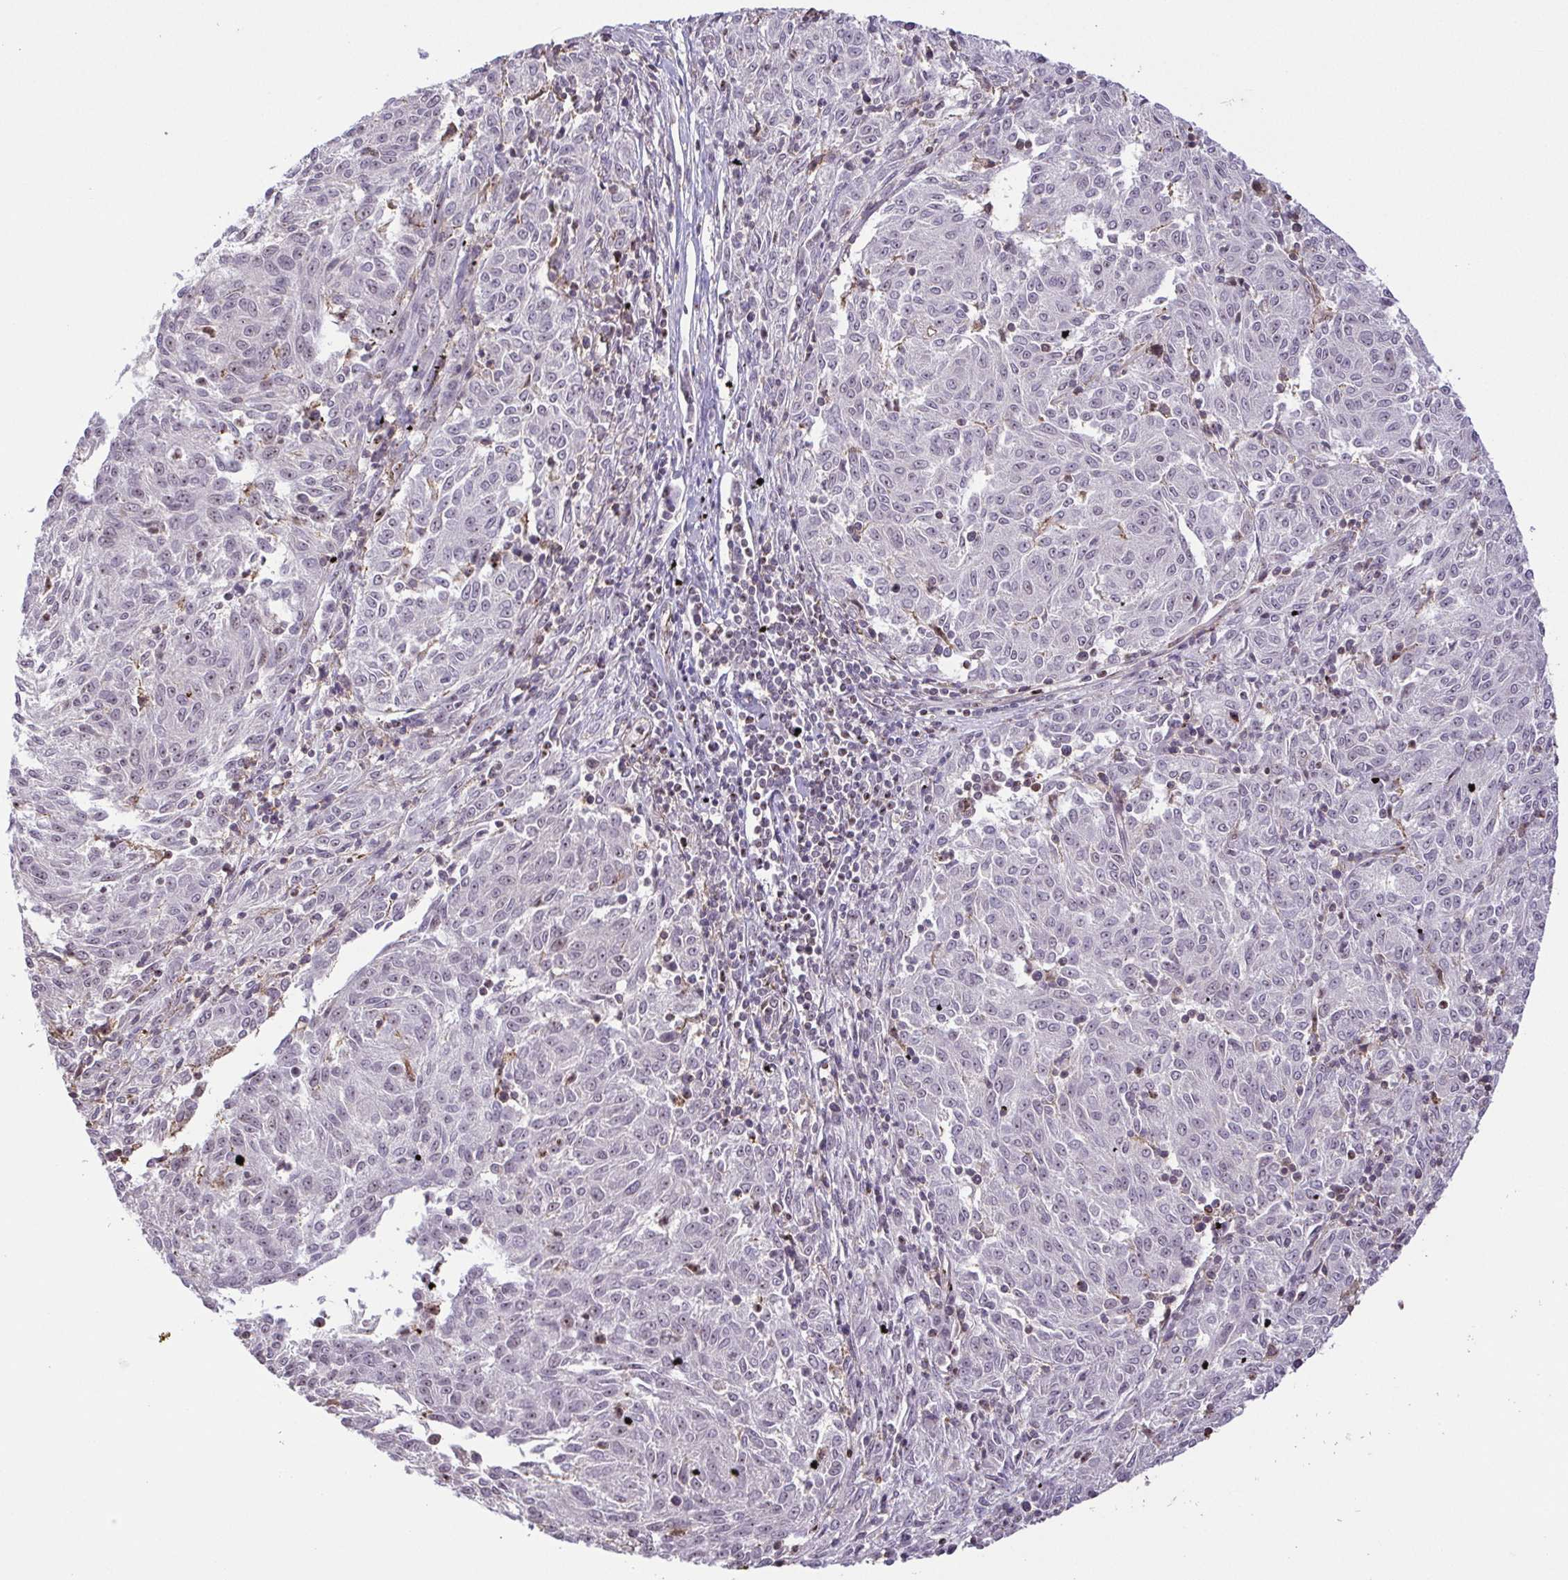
{"staining": {"intensity": "negative", "quantity": "none", "location": "none"}, "tissue": "melanoma", "cell_type": "Tumor cells", "image_type": "cancer", "snomed": [{"axis": "morphology", "description": "Malignant melanoma, NOS"}, {"axis": "topography", "description": "Skin"}], "caption": "Photomicrograph shows no significant protein positivity in tumor cells of melanoma.", "gene": "RSL24D1", "patient": {"sex": "female", "age": 72}}